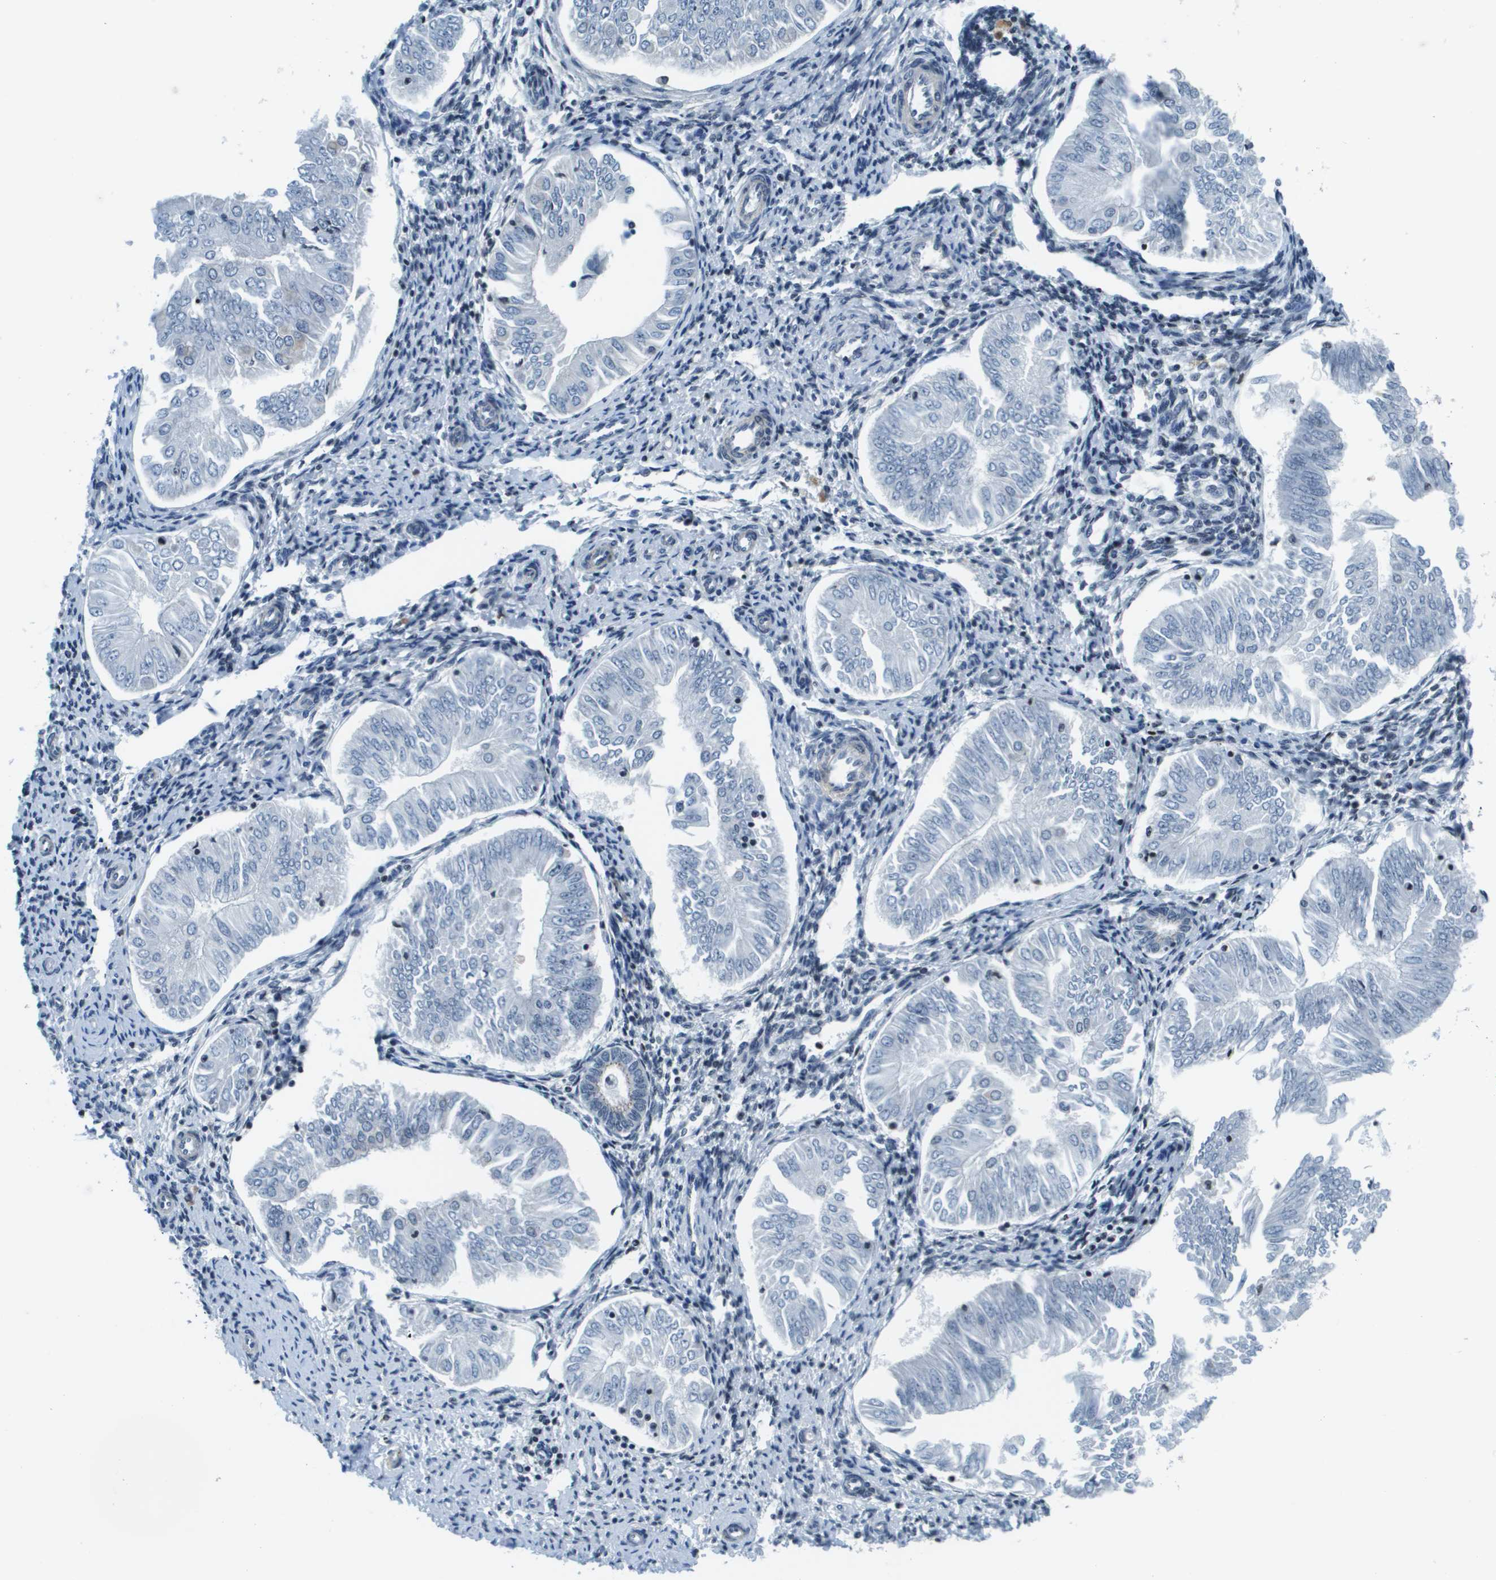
{"staining": {"intensity": "negative", "quantity": "none", "location": "none"}, "tissue": "endometrial cancer", "cell_type": "Tumor cells", "image_type": "cancer", "snomed": [{"axis": "morphology", "description": "Adenocarcinoma, NOS"}, {"axis": "topography", "description": "Endometrium"}], "caption": "Immunohistochemistry (IHC) histopathology image of neoplastic tissue: human endometrial cancer (adenocarcinoma) stained with DAB shows no significant protein expression in tumor cells.", "gene": "ESYT1", "patient": {"sex": "female", "age": 53}}